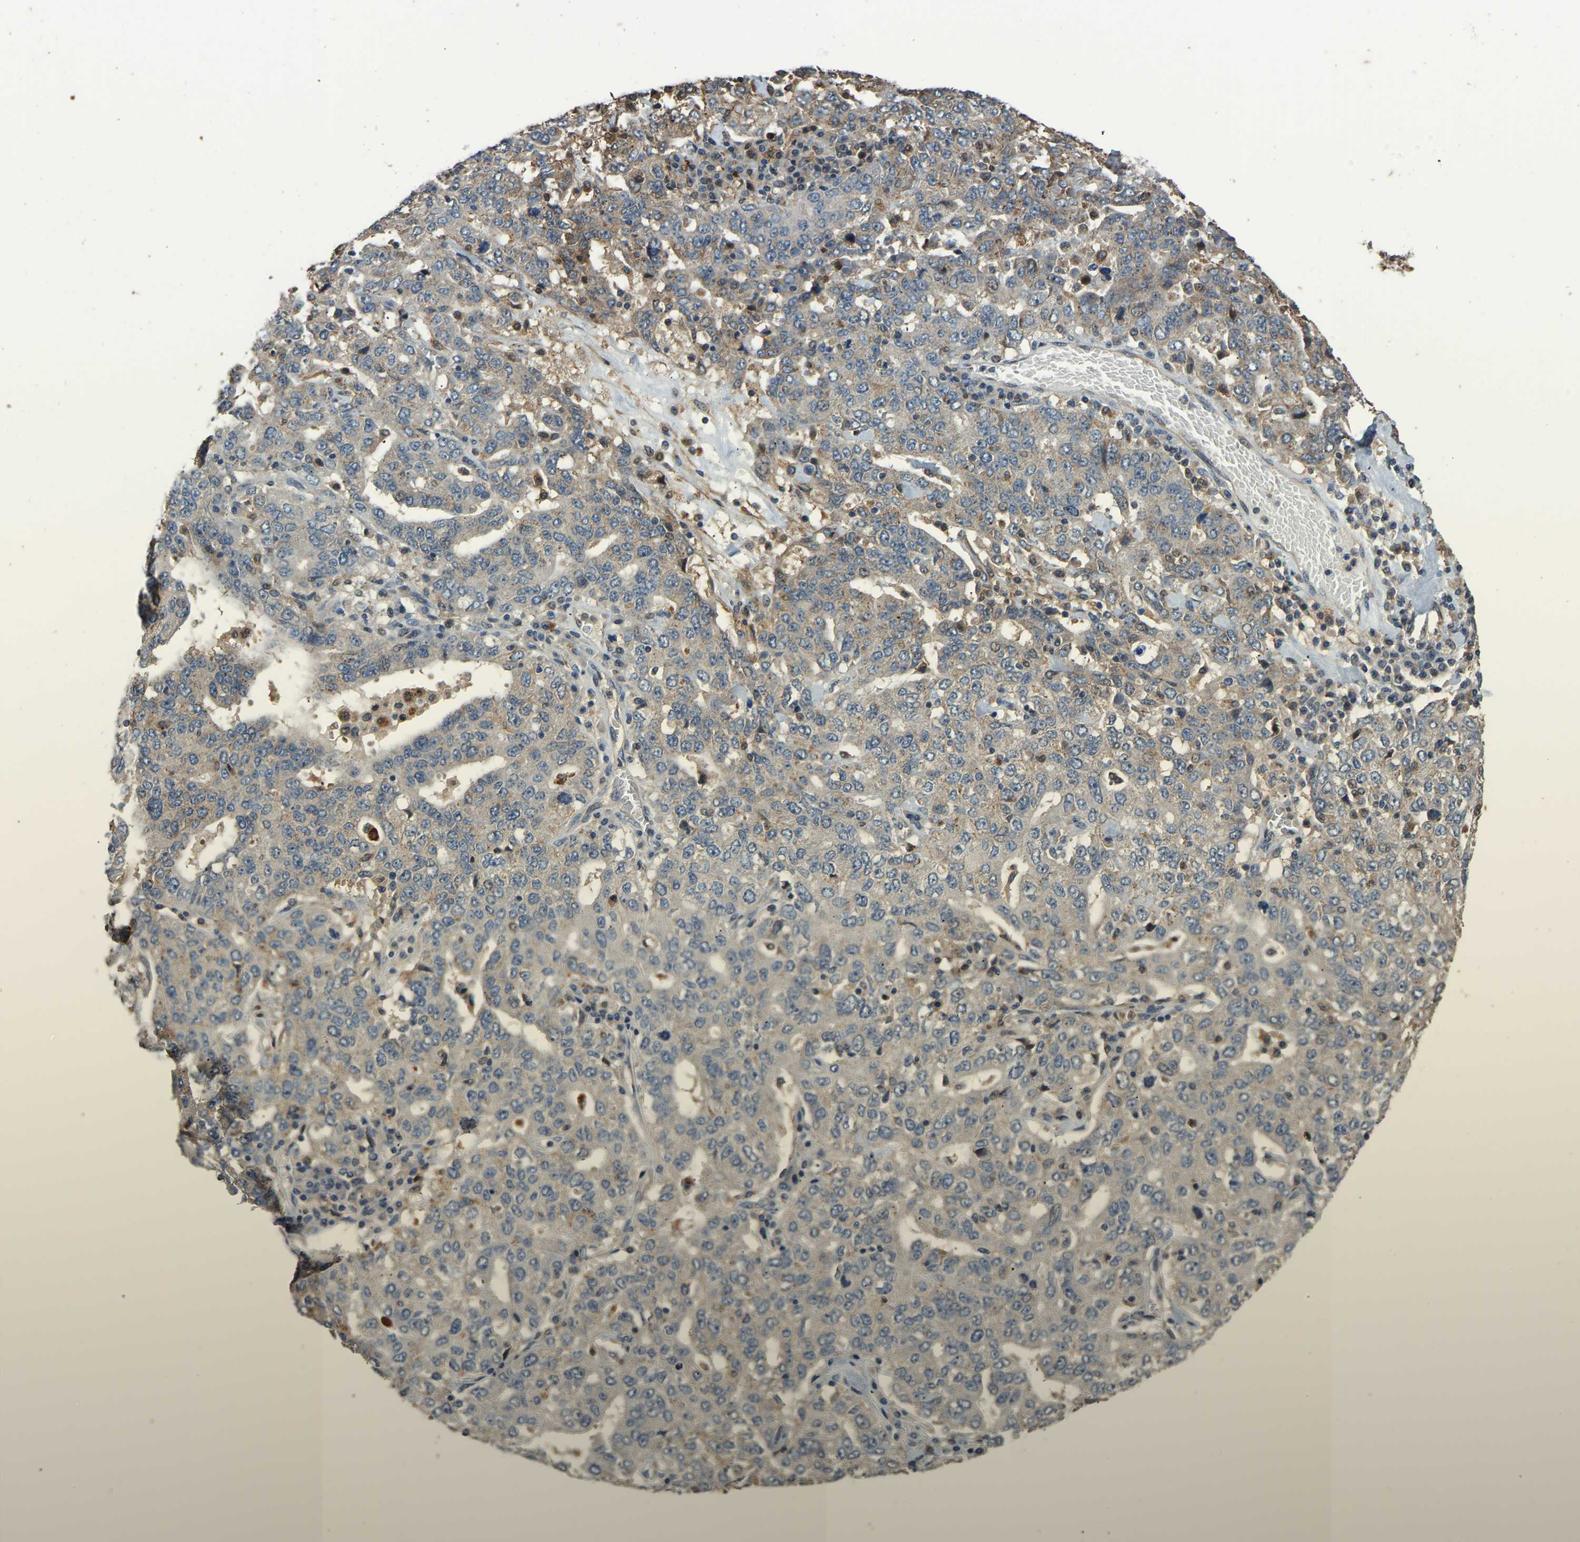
{"staining": {"intensity": "moderate", "quantity": "<25%", "location": "cytoplasmic/membranous"}, "tissue": "ovarian cancer", "cell_type": "Tumor cells", "image_type": "cancer", "snomed": [{"axis": "morphology", "description": "Carcinoma, endometroid"}, {"axis": "topography", "description": "Ovary"}], "caption": "Immunohistochemical staining of ovarian cancer (endometroid carcinoma) exhibits moderate cytoplasmic/membranous protein expression in approximately <25% of tumor cells.", "gene": "TUFM", "patient": {"sex": "female", "age": 62}}